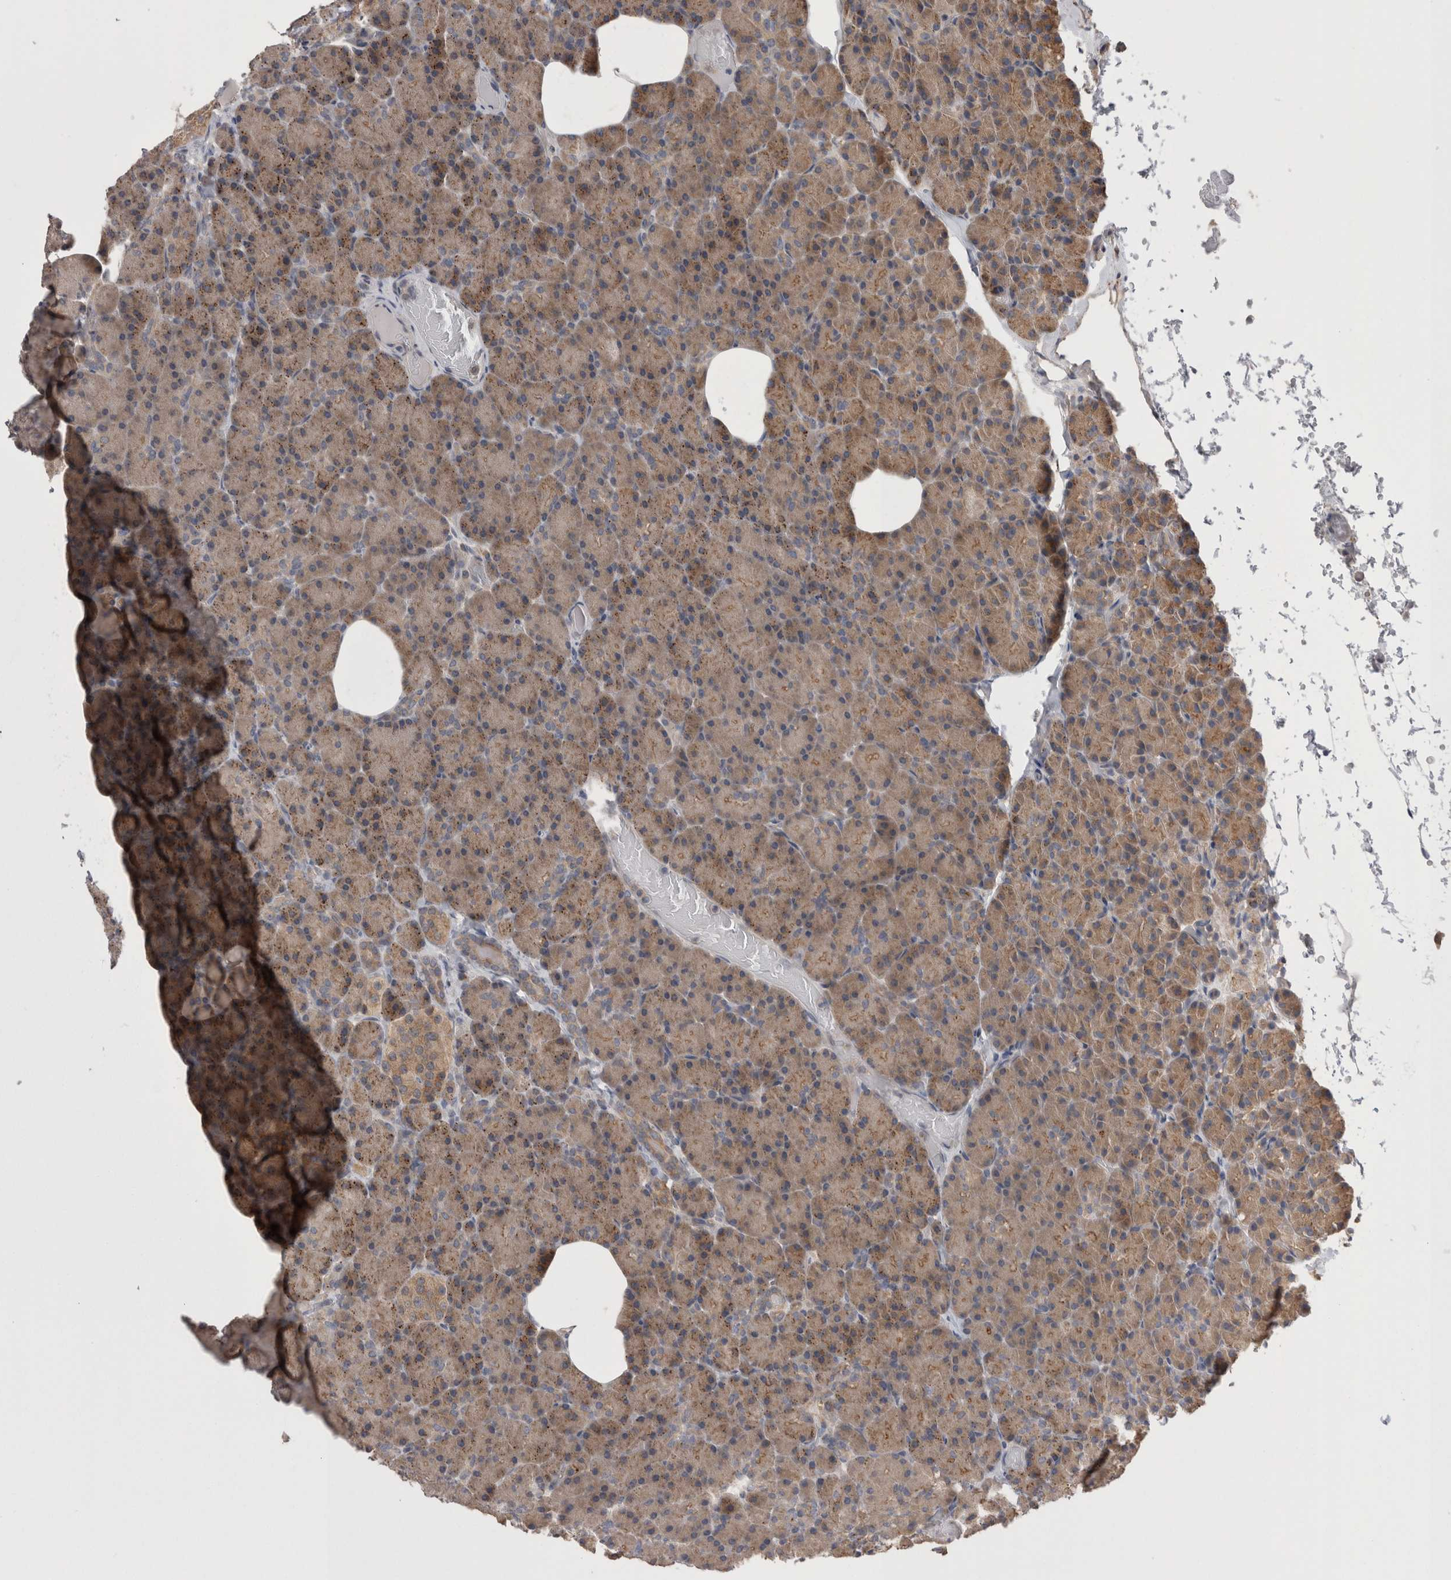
{"staining": {"intensity": "moderate", "quantity": ">75%", "location": "cytoplasmic/membranous"}, "tissue": "pancreas", "cell_type": "Exocrine glandular cells", "image_type": "normal", "snomed": [{"axis": "morphology", "description": "Normal tissue, NOS"}, {"axis": "topography", "description": "Pancreas"}], "caption": "This is a histology image of IHC staining of normal pancreas, which shows moderate staining in the cytoplasmic/membranous of exocrine glandular cells.", "gene": "DCTN6", "patient": {"sex": "female", "age": 43}}